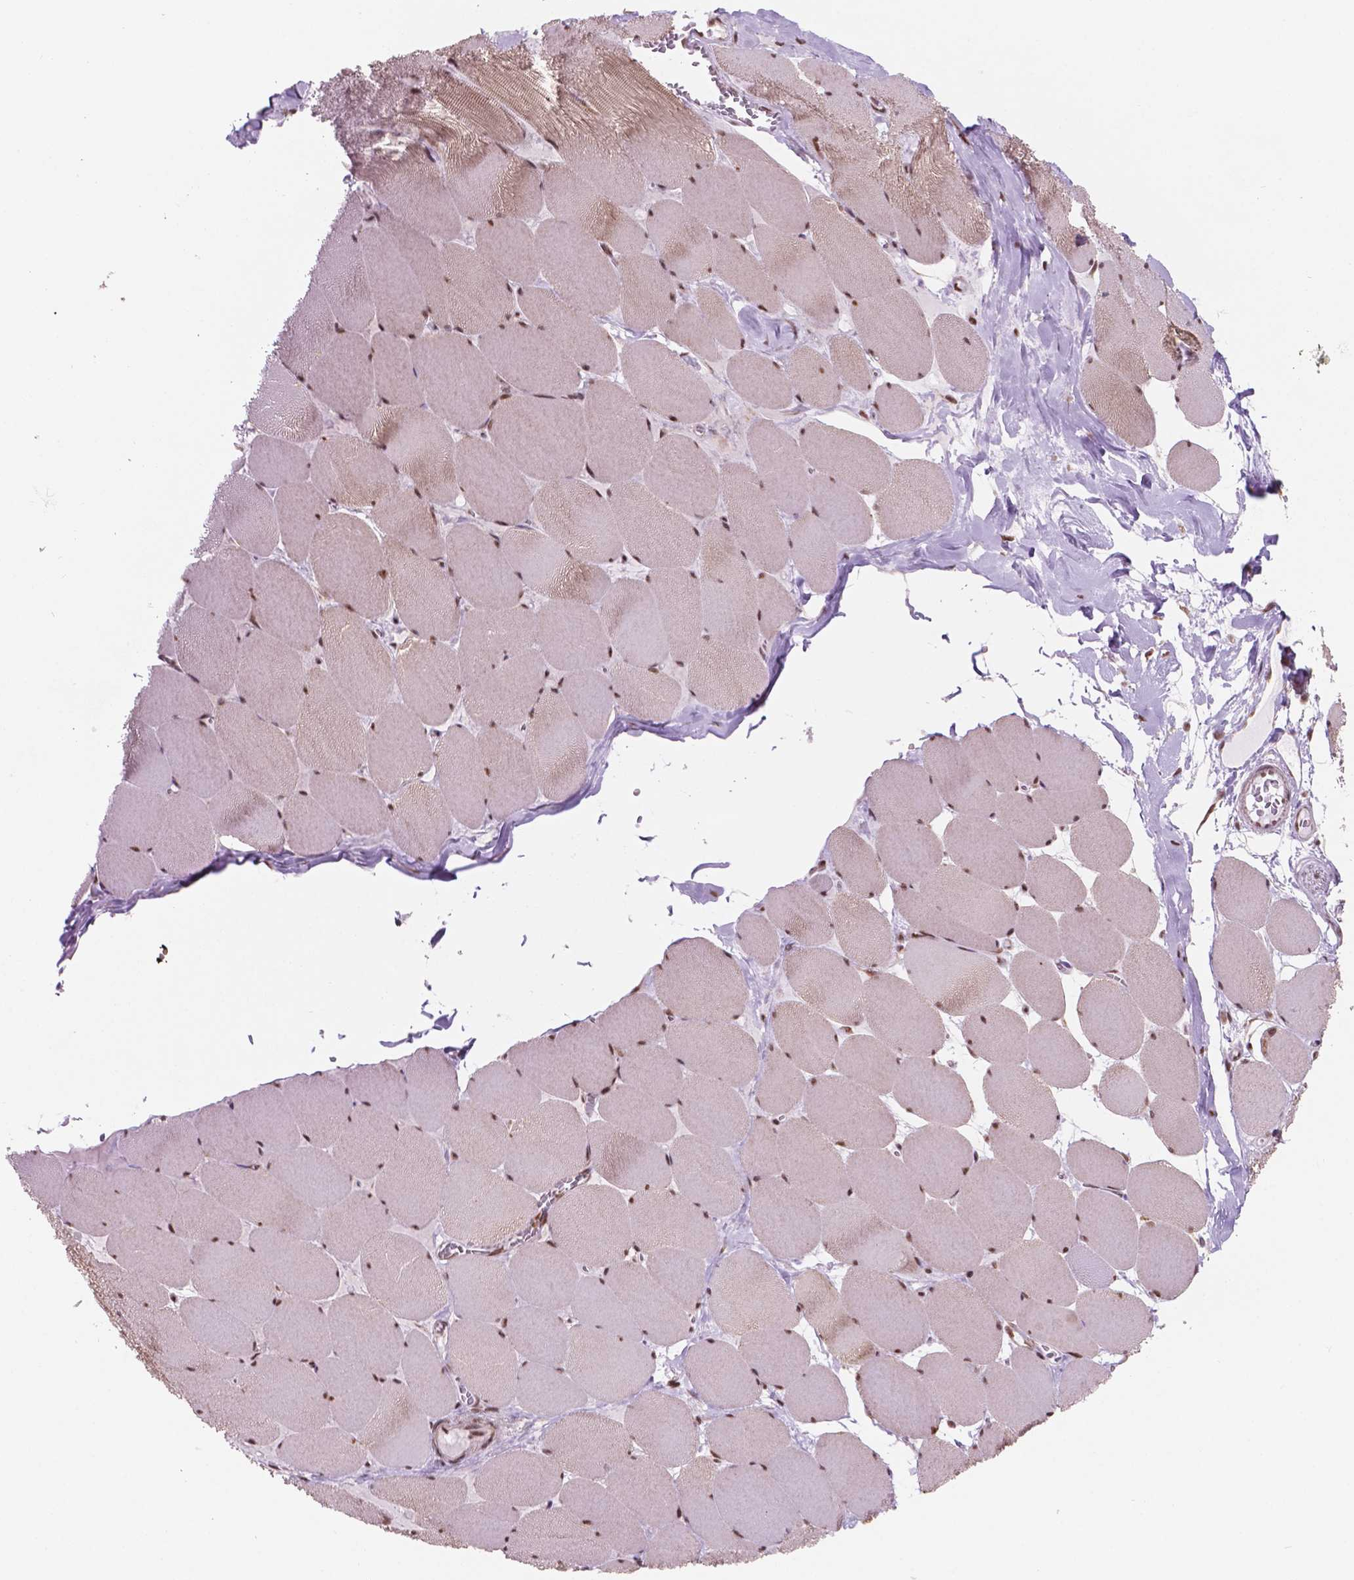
{"staining": {"intensity": "strong", "quantity": ">75%", "location": "cytoplasmic/membranous,nuclear"}, "tissue": "skeletal muscle", "cell_type": "Myocytes", "image_type": "normal", "snomed": [{"axis": "morphology", "description": "Normal tissue, NOS"}, {"axis": "topography", "description": "Skeletal muscle"}], "caption": "Protein analysis of unremarkable skeletal muscle demonstrates strong cytoplasmic/membranous,nuclear staining in approximately >75% of myocytes. The protein of interest is shown in brown color, while the nuclei are stained blue.", "gene": "NDUFA10", "patient": {"sex": "female", "age": 75}}